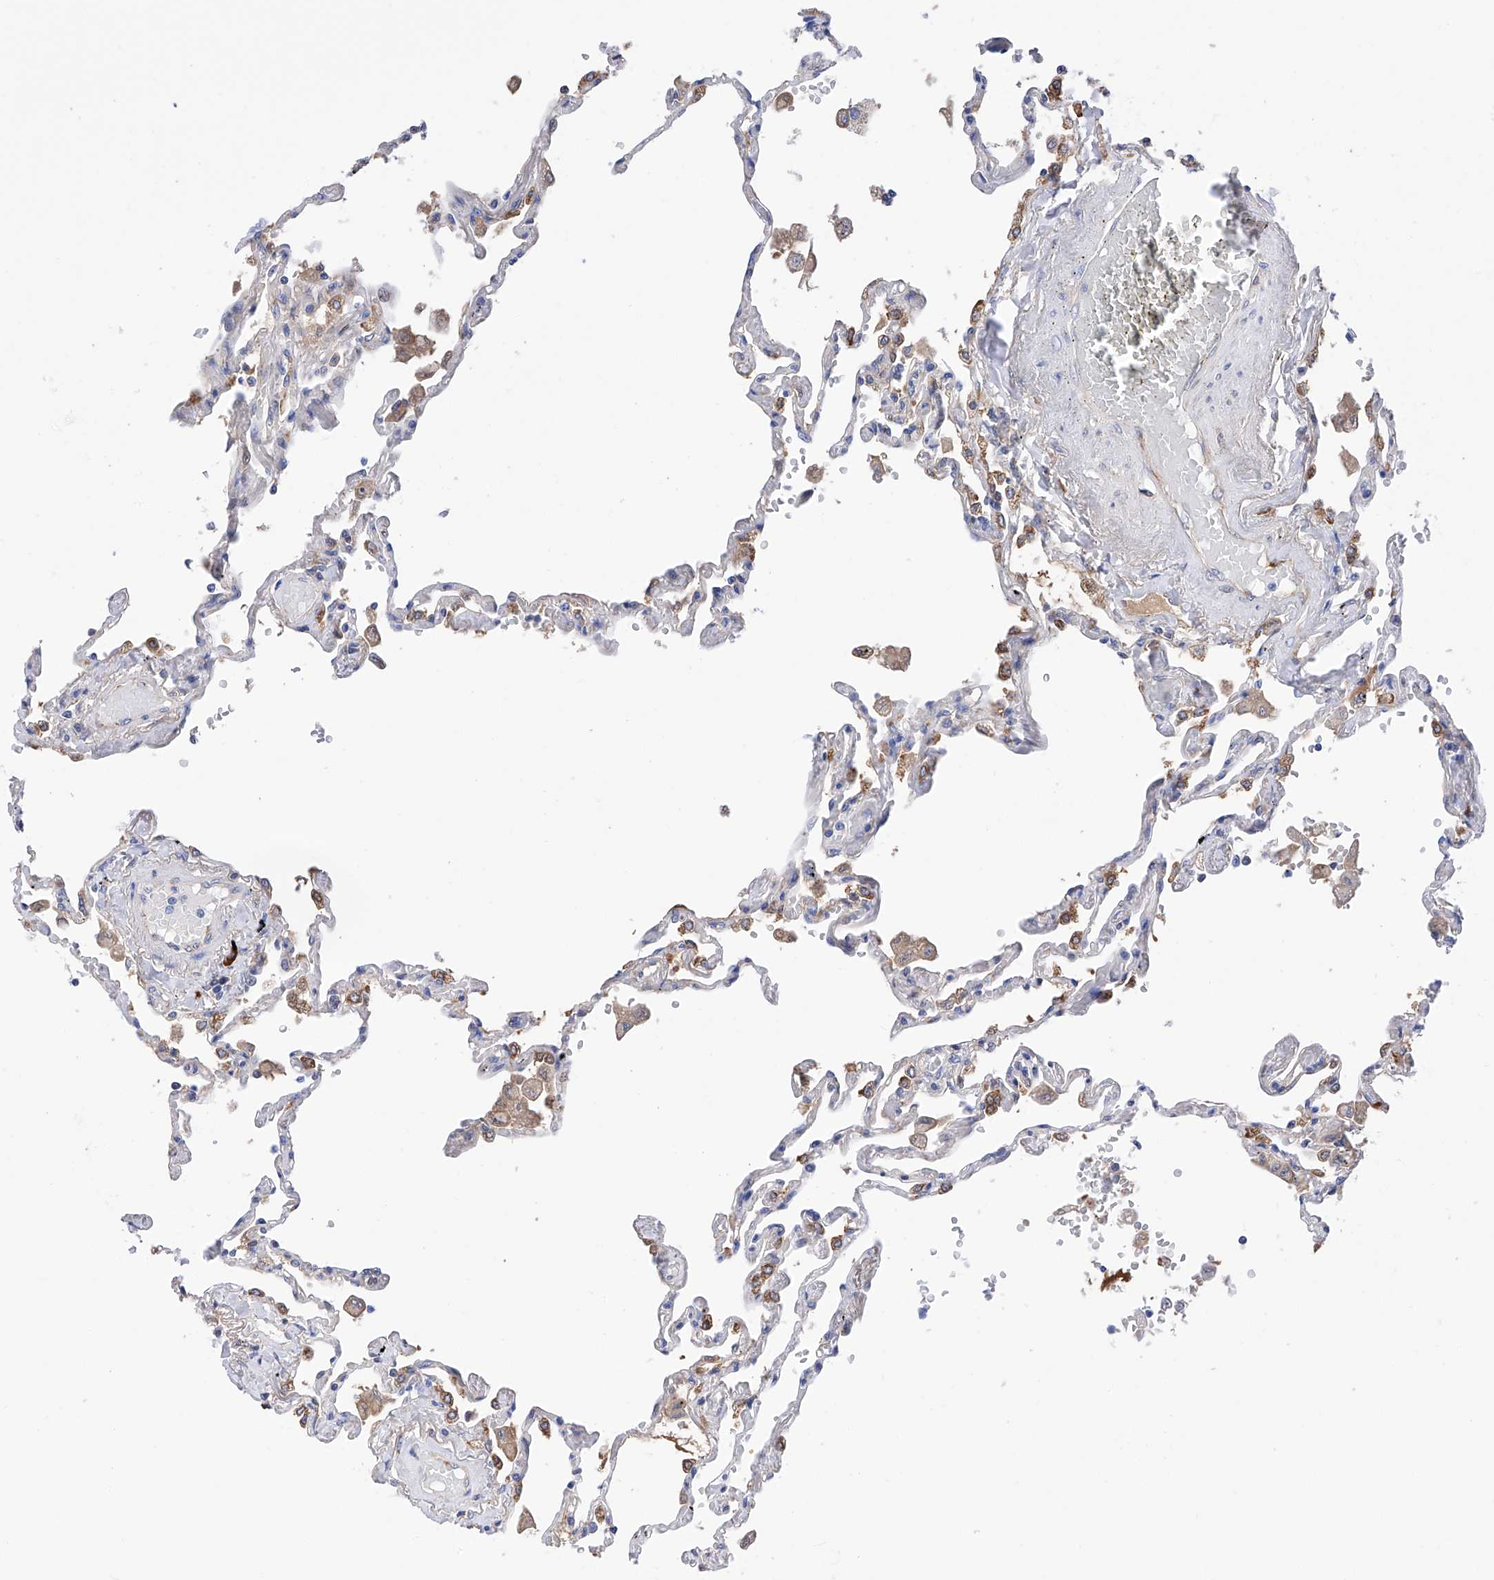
{"staining": {"intensity": "moderate", "quantity": "25%-75%", "location": "cytoplasmic/membranous"}, "tissue": "lung", "cell_type": "Alveolar cells", "image_type": "normal", "snomed": [{"axis": "morphology", "description": "Normal tissue, NOS"}, {"axis": "topography", "description": "Lung"}], "caption": "Protein expression analysis of normal human lung reveals moderate cytoplasmic/membranous staining in about 25%-75% of alveolar cells.", "gene": "PDIA5", "patient": {"sex": "female", "age": 67}}